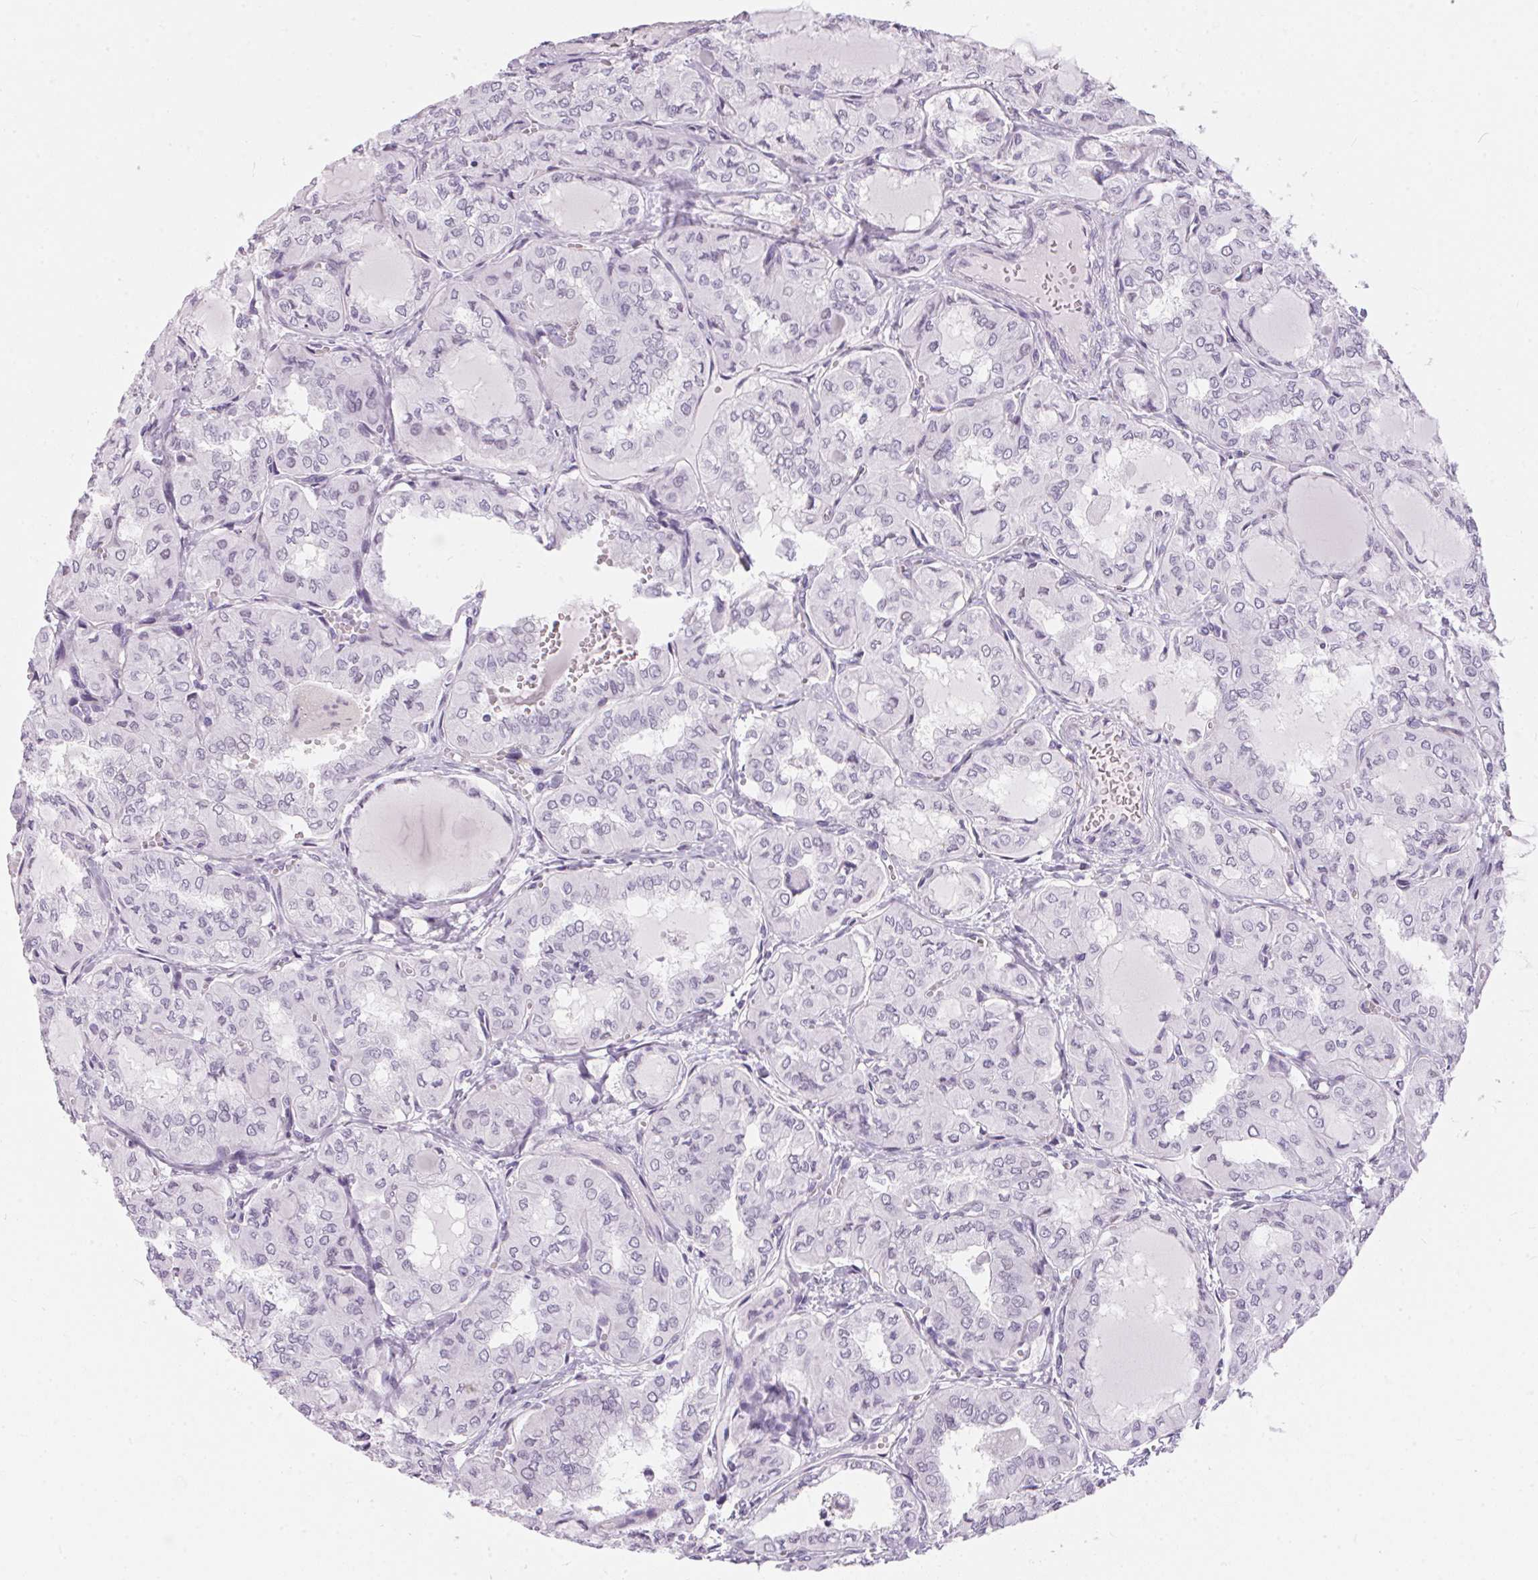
{"staining": {"intensity": "negative", "quantity": "none", "location": "none"}, "tissue": "thyroid cancer", "cell_type": "Tumor cells", "image_type": "cancer", "snomed": [{"axis": "morphology", "description": "Papillary adenocarcinoma, NOS"}, {"axis": "topography", "description": "Thyroid gland"}], "caption": "Immunohistochemistry photomicrograph of thyroid papillary adenocarcinoma stained for a protein (brown), which reveals no positivity in tumor cells.", "gene": "CADPS", "patient": {"sex": "male", "age": 20}}